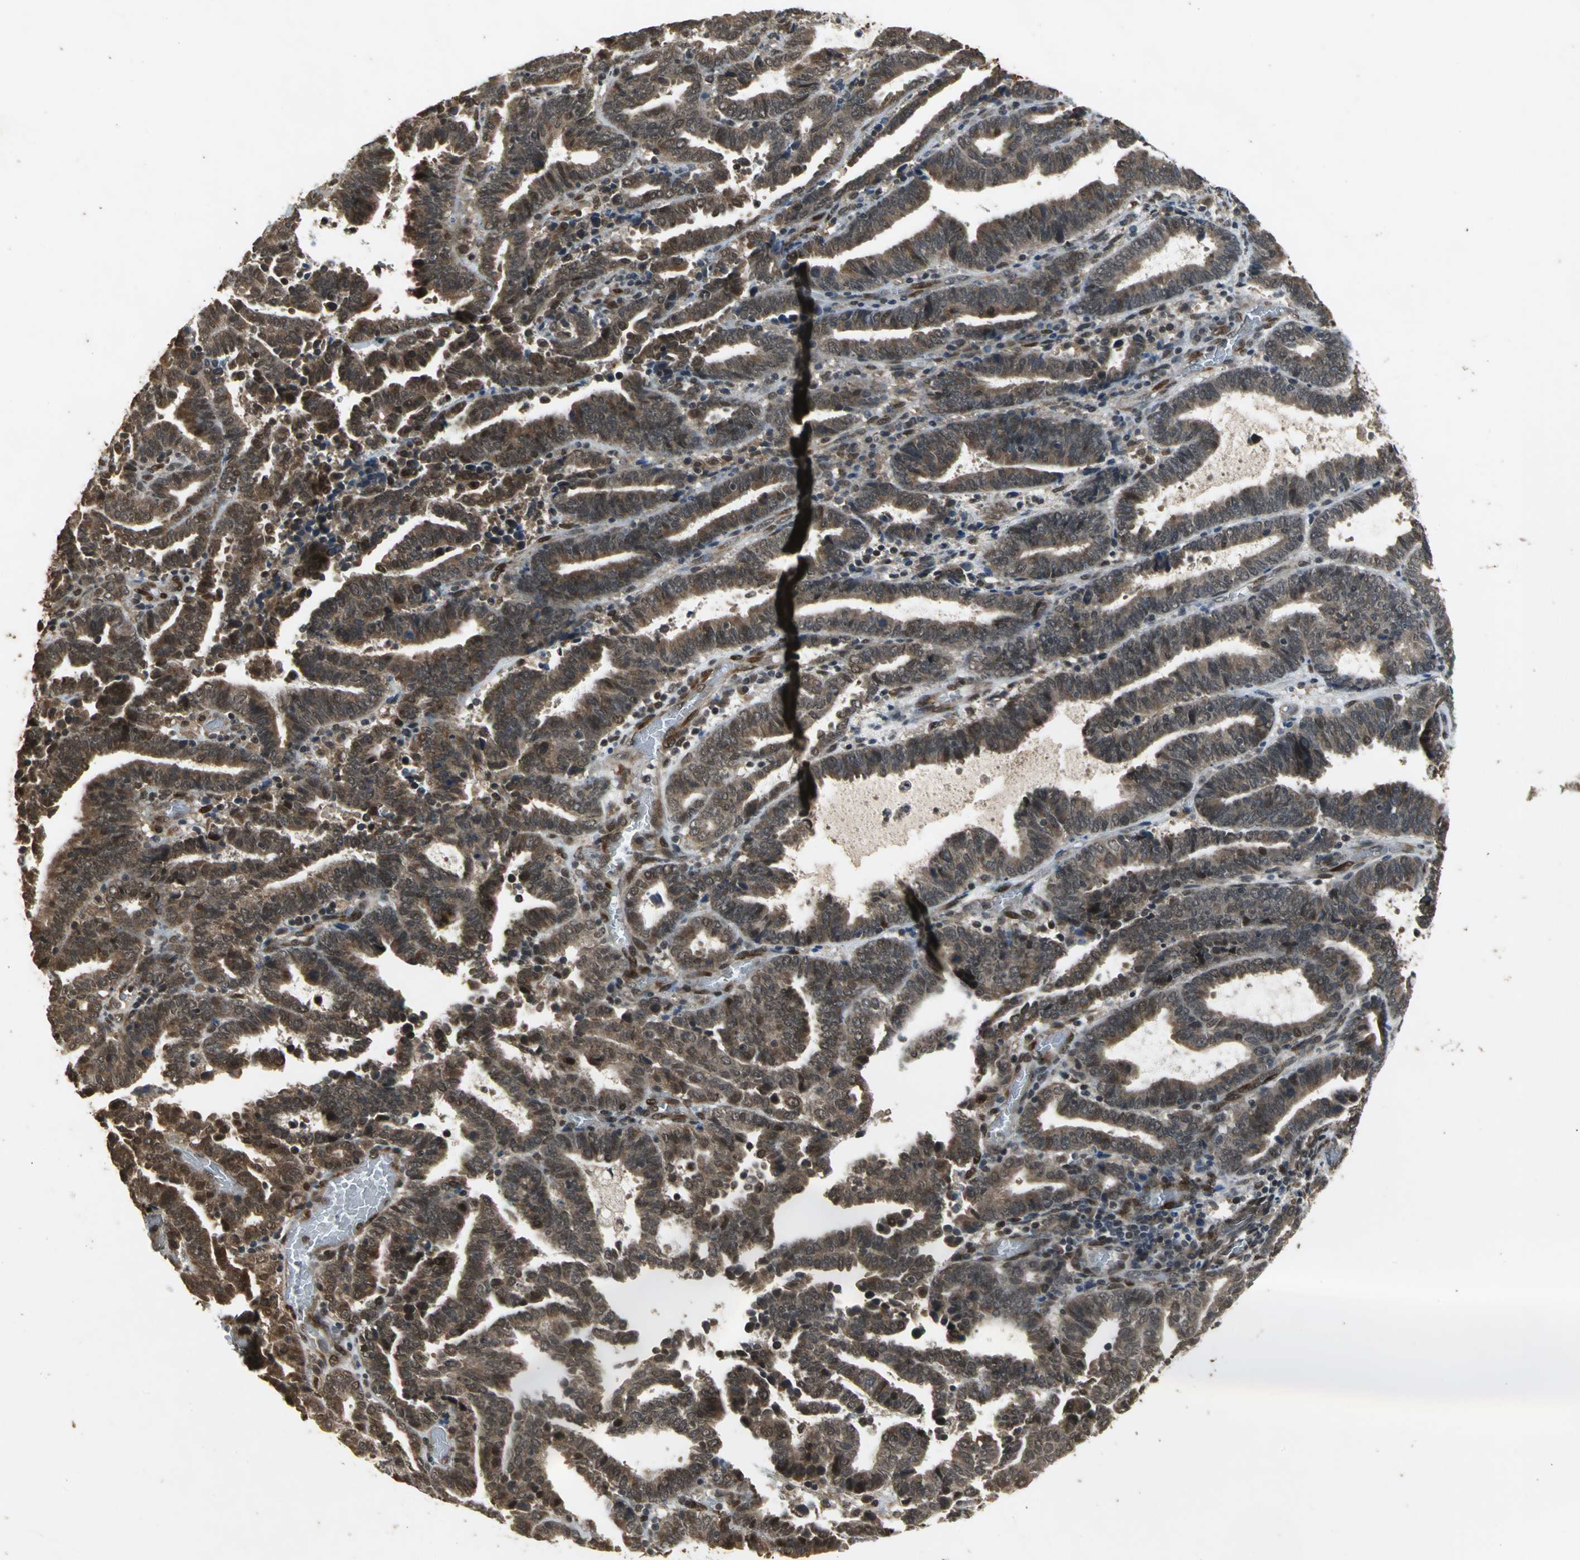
{"staining": {"intensity": "strong", "quantity": ">75%", "location": "cytoplasmic/membranous"}, "tissue": "endometrial cancer", "cell_type": "Tumor cells", "image_type": "cancer", "snomed": [{"axis": "morphology", "description": "Adenocarcinoma, NOS"}, {"axis": "topography", "description": "Uterus"}], "caption": "Strong cytoplasmic/membranous staining is seen in approximately >75% of tumor cells in endometrial cancer.", "gene": "NOTCH3", "patient": {"sex": "female", "age": 83}}